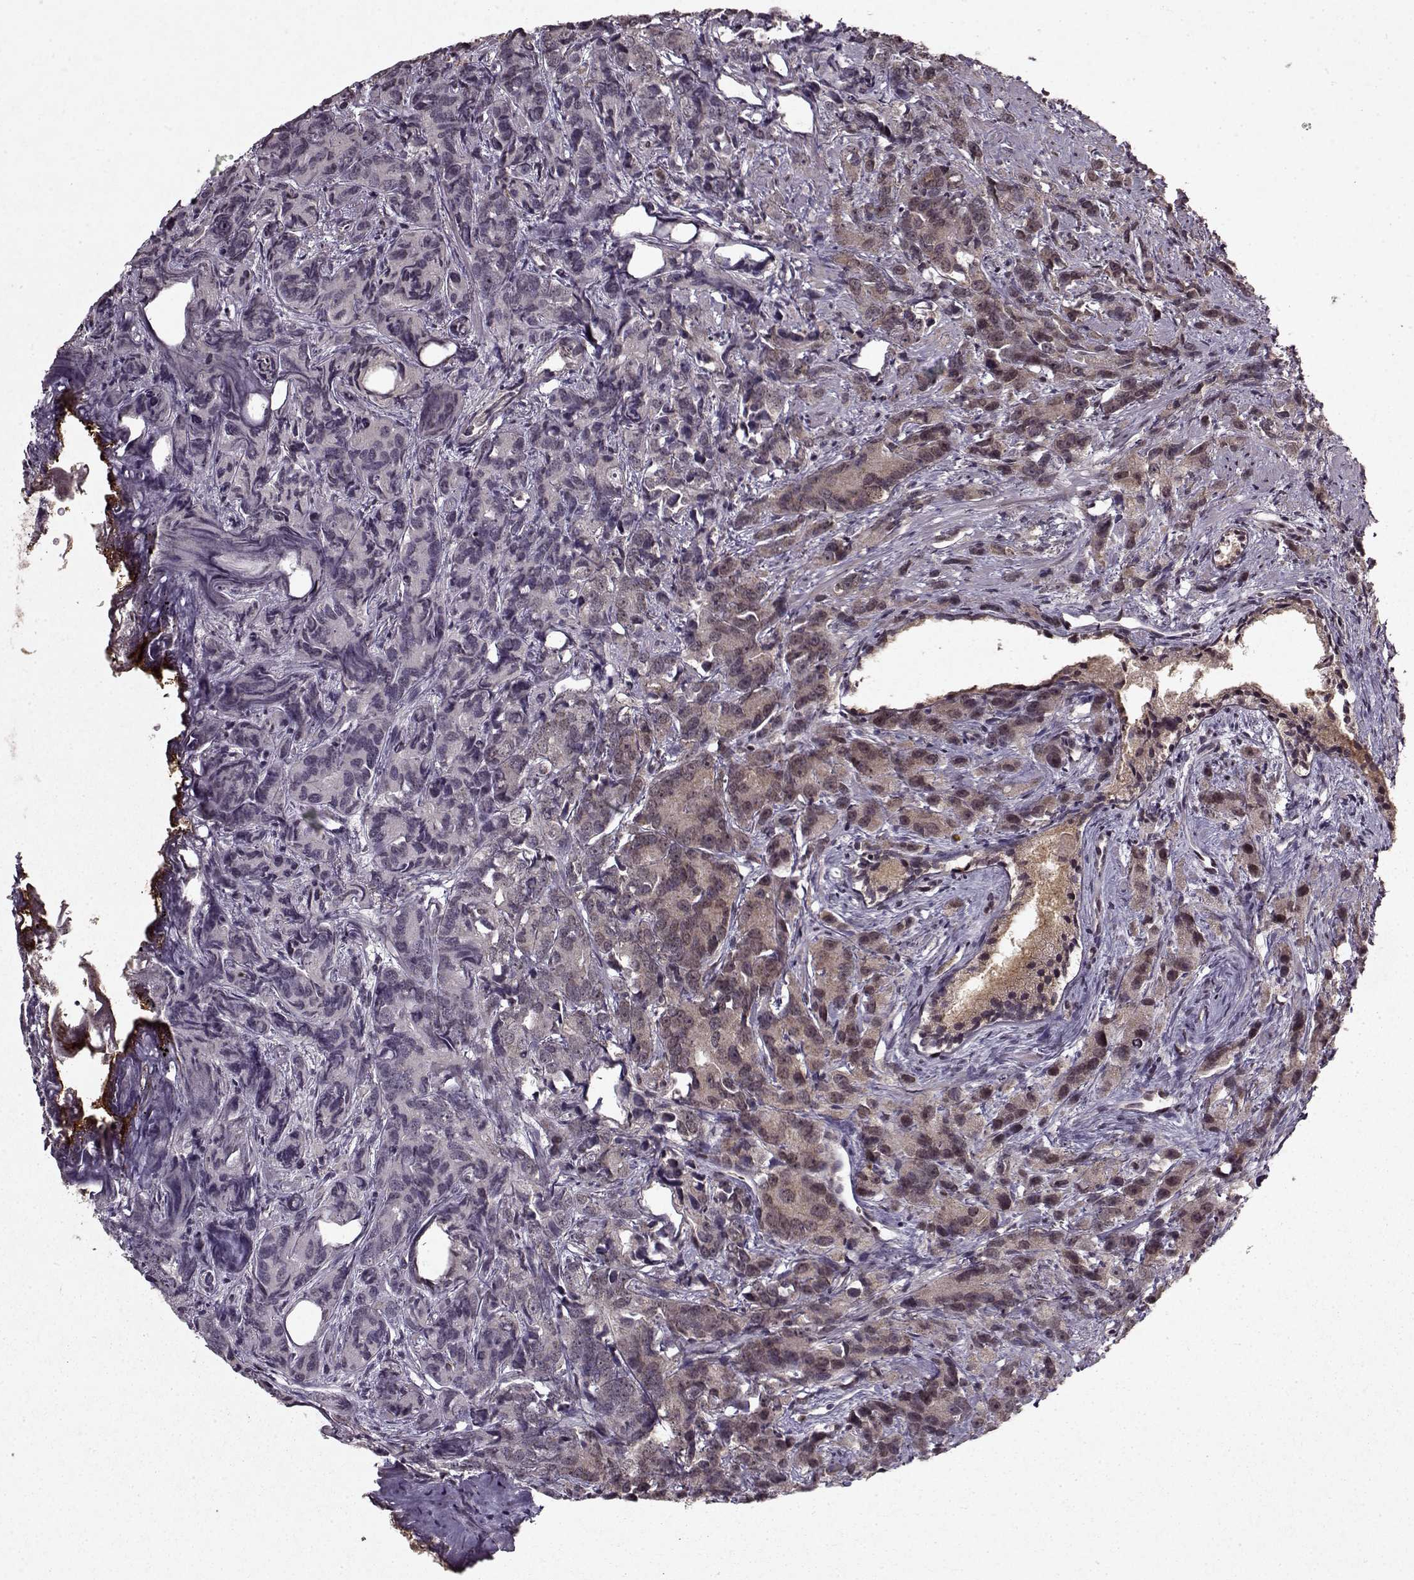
{"staining": {"intensity": "weak", "quantity": "25%-75%", "location": "cytoplasmic/membranous"}, "tissue": "prostate cancer", "cell_type": "Tumor cells", "image_type": "cancer", "snomed": [{"axis": "morphology", "description": "Adenocarcinoma, High grade"}, {"axis": "topography", "description": "Prostate"}], "caption": "Immunohistochemical staining of prostate cancer (high-grade adenocarcinoma) demonstrates low levels of weak cytoplasmic/membranous staining in approximately 25%-75% of tumor cells.", "gene": "PSMA7", "patient": {"sex": "male", "age": 90}}